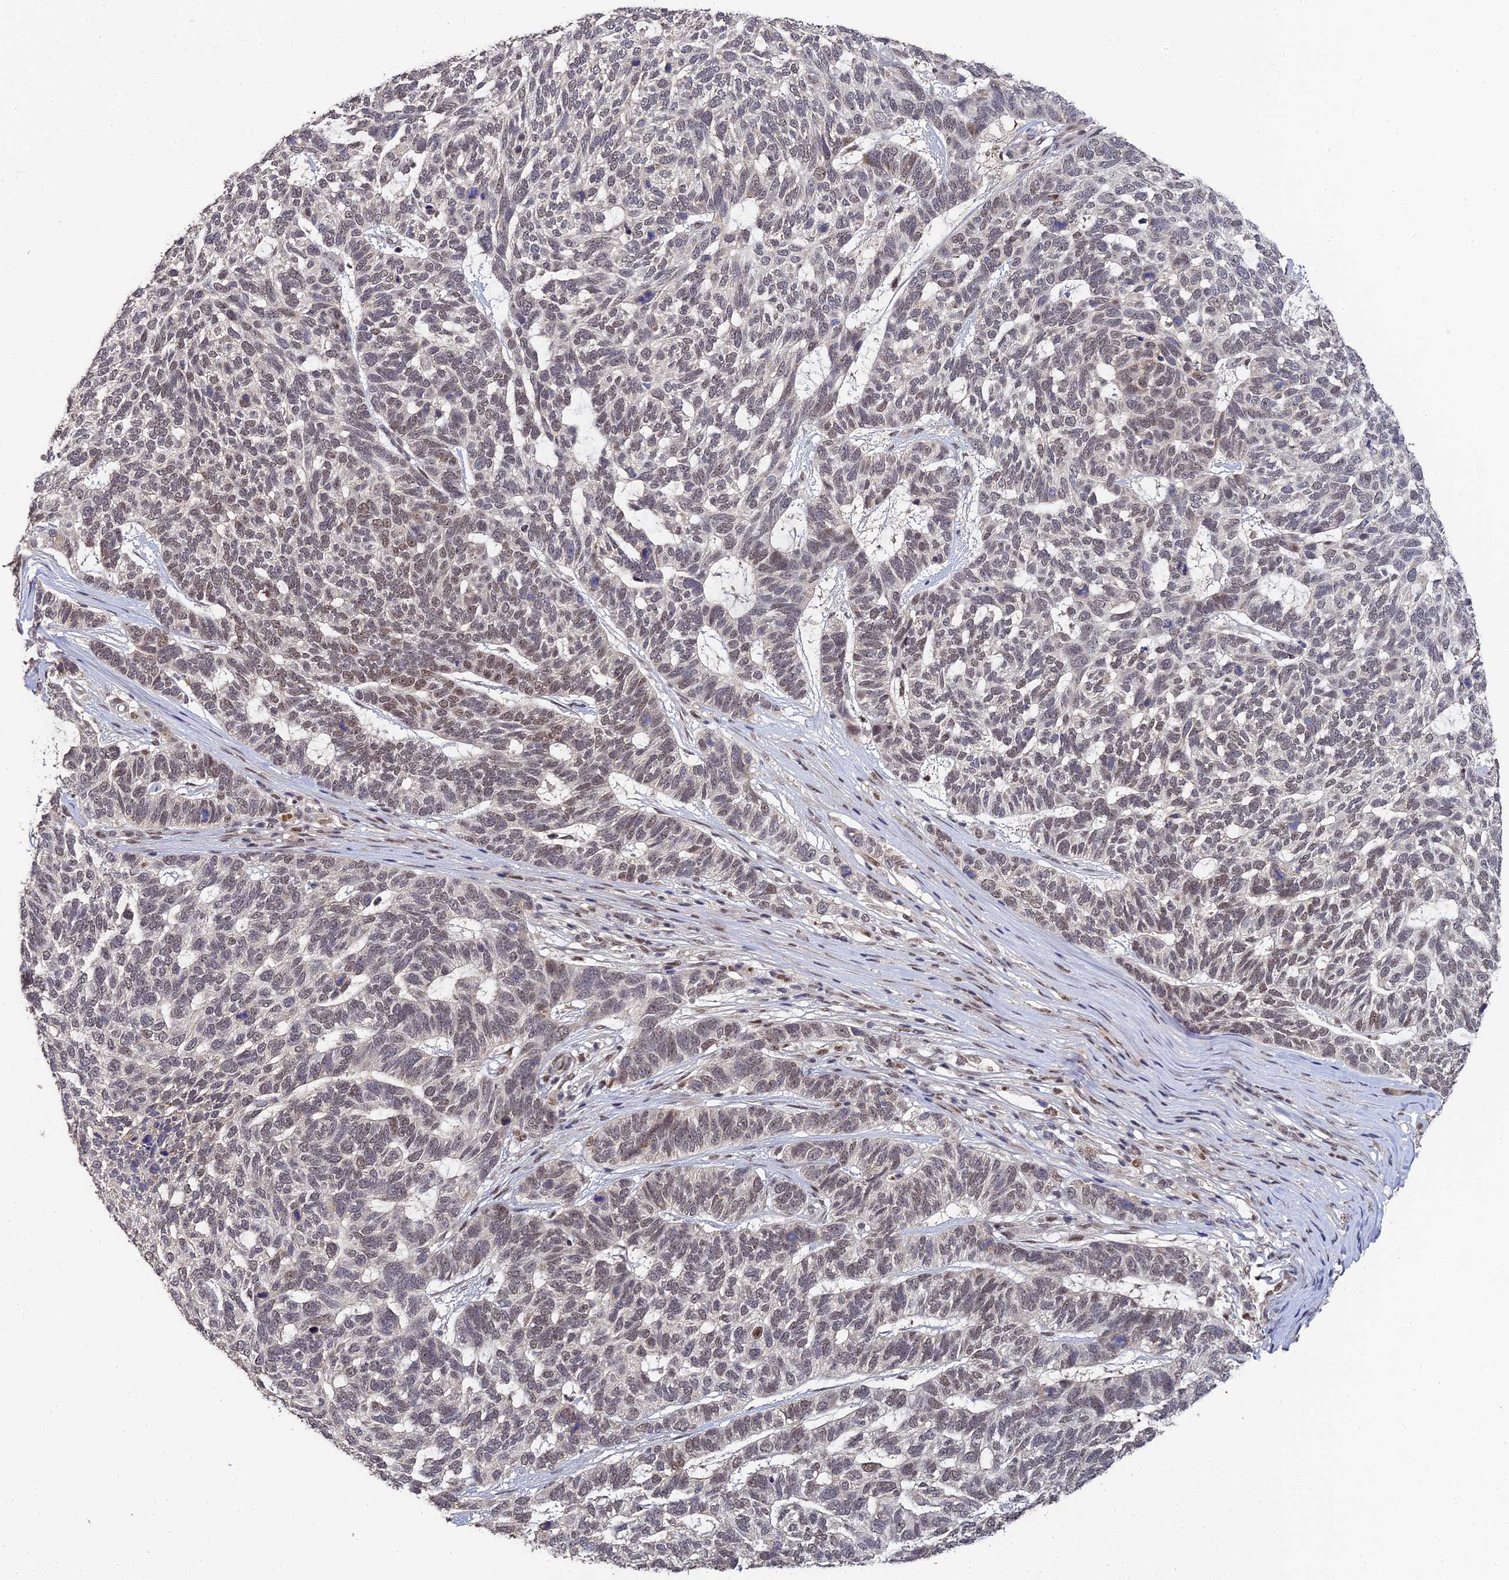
{"staining": {"intensity": "weak", "quantity": "25%-75%", "location": "nuclear"}, "tissue": "skin cancer", "cell_type": "Tumor cells", "image_type": "cancer", "snomed": [{"axis": "morphology", "description": "Basal cell carcinoma"}, {"axis": "topography", "description": "Skin"}], "caption": "Tumor cells show low levels of weak nuclear expression in about 25%-75% of cells in skin cancer (basal cell carcinoma).", "gene": "ERCC5", "patient": {"sex": "female", "age": 65}}